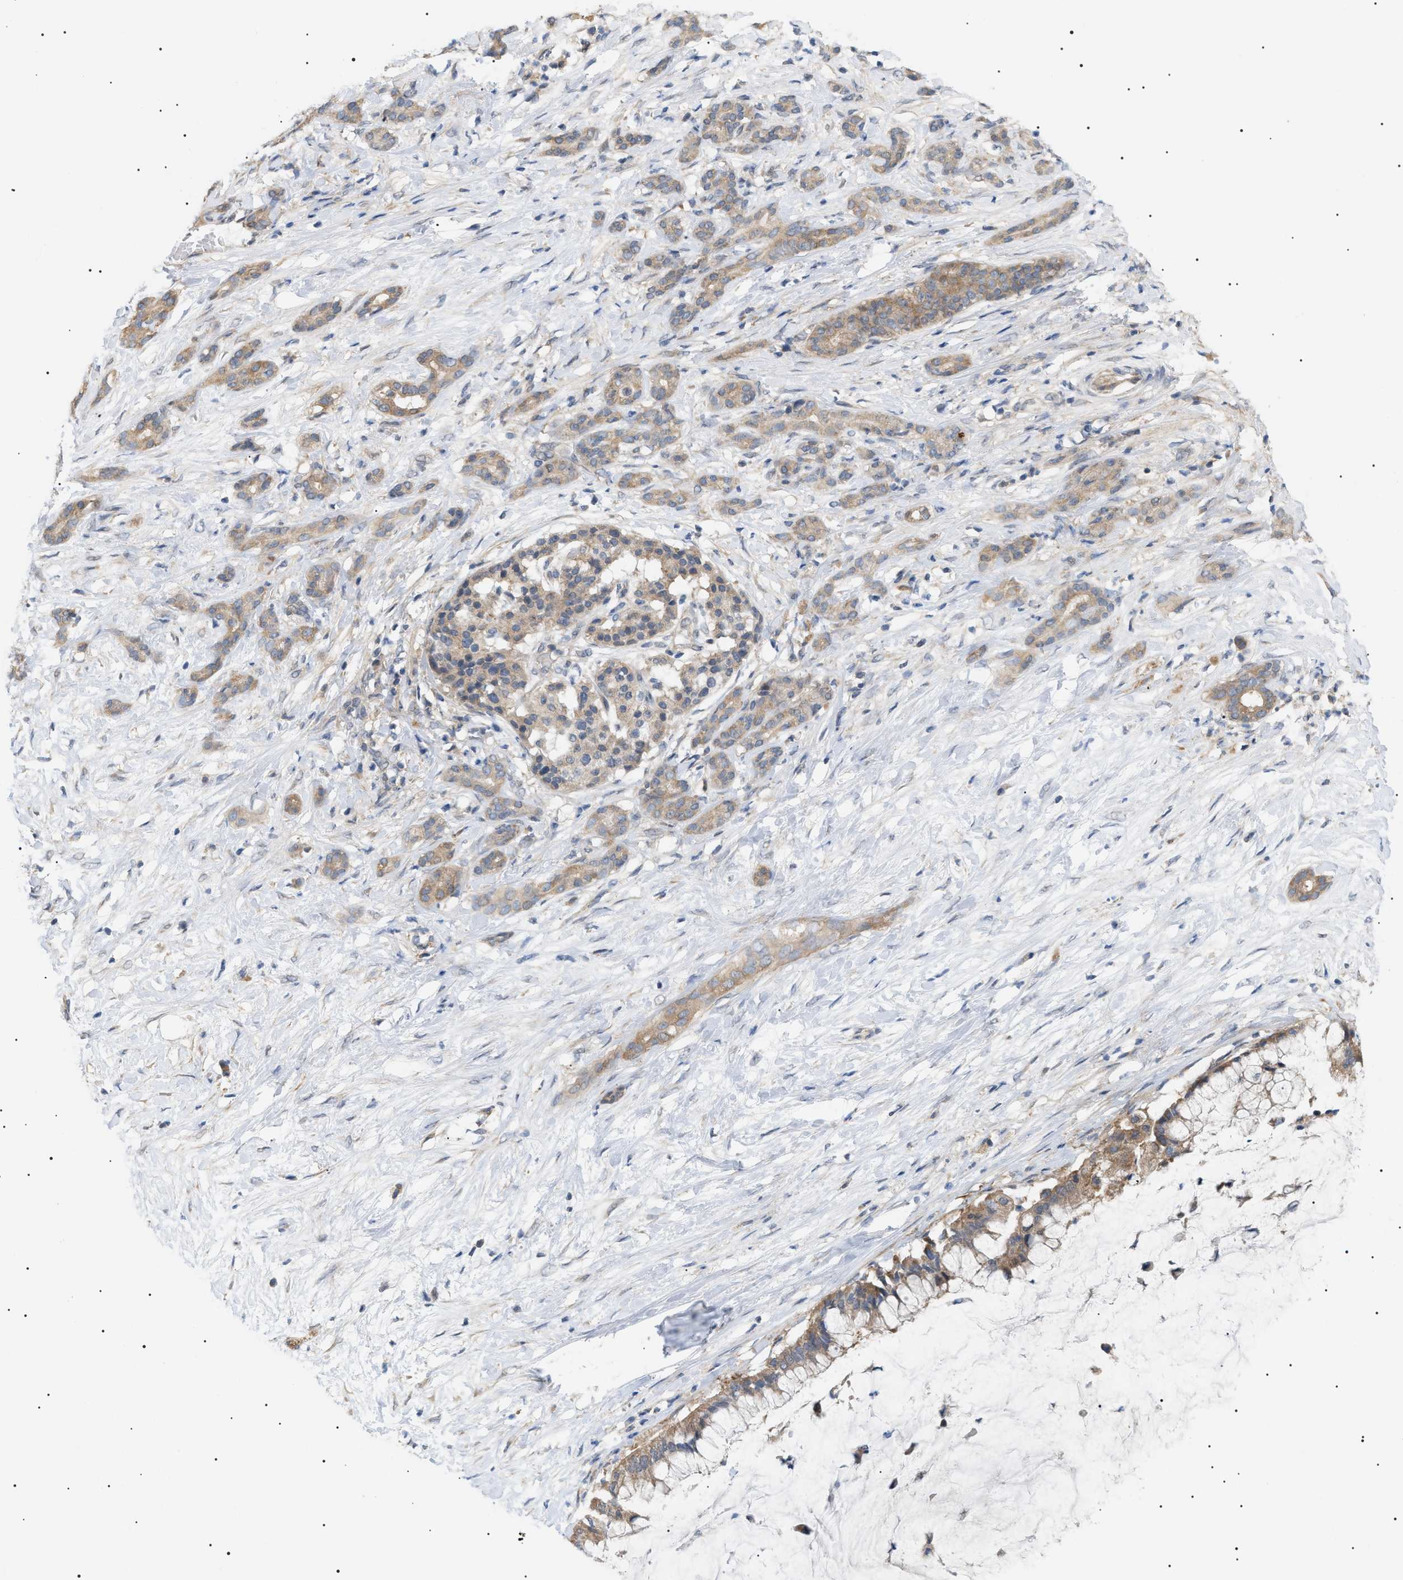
{"staining": {"intensity": "weak", "quantity": ">75%", "location": "cytoplasmic/membranous"}, "tissue": "pancreatic cancer", "cell_type": "Tumor cells", "image_type": "cancer", "snomed": [{"axis": "morphology", "description": "Adenocarcinoma, NOS"}, {"axis": "topography", "description": "Pancreas"}], "caption": "High-power microscopy captured an immunohistochemistry (IHC) micrograph of pancreatic adenocarcinoma, revealing weak cytoplasmic/membranous positivity in approximately >75% of tumor cells.", "gene": "IRS2", "patient": {"sex": "male", "age": 41}}